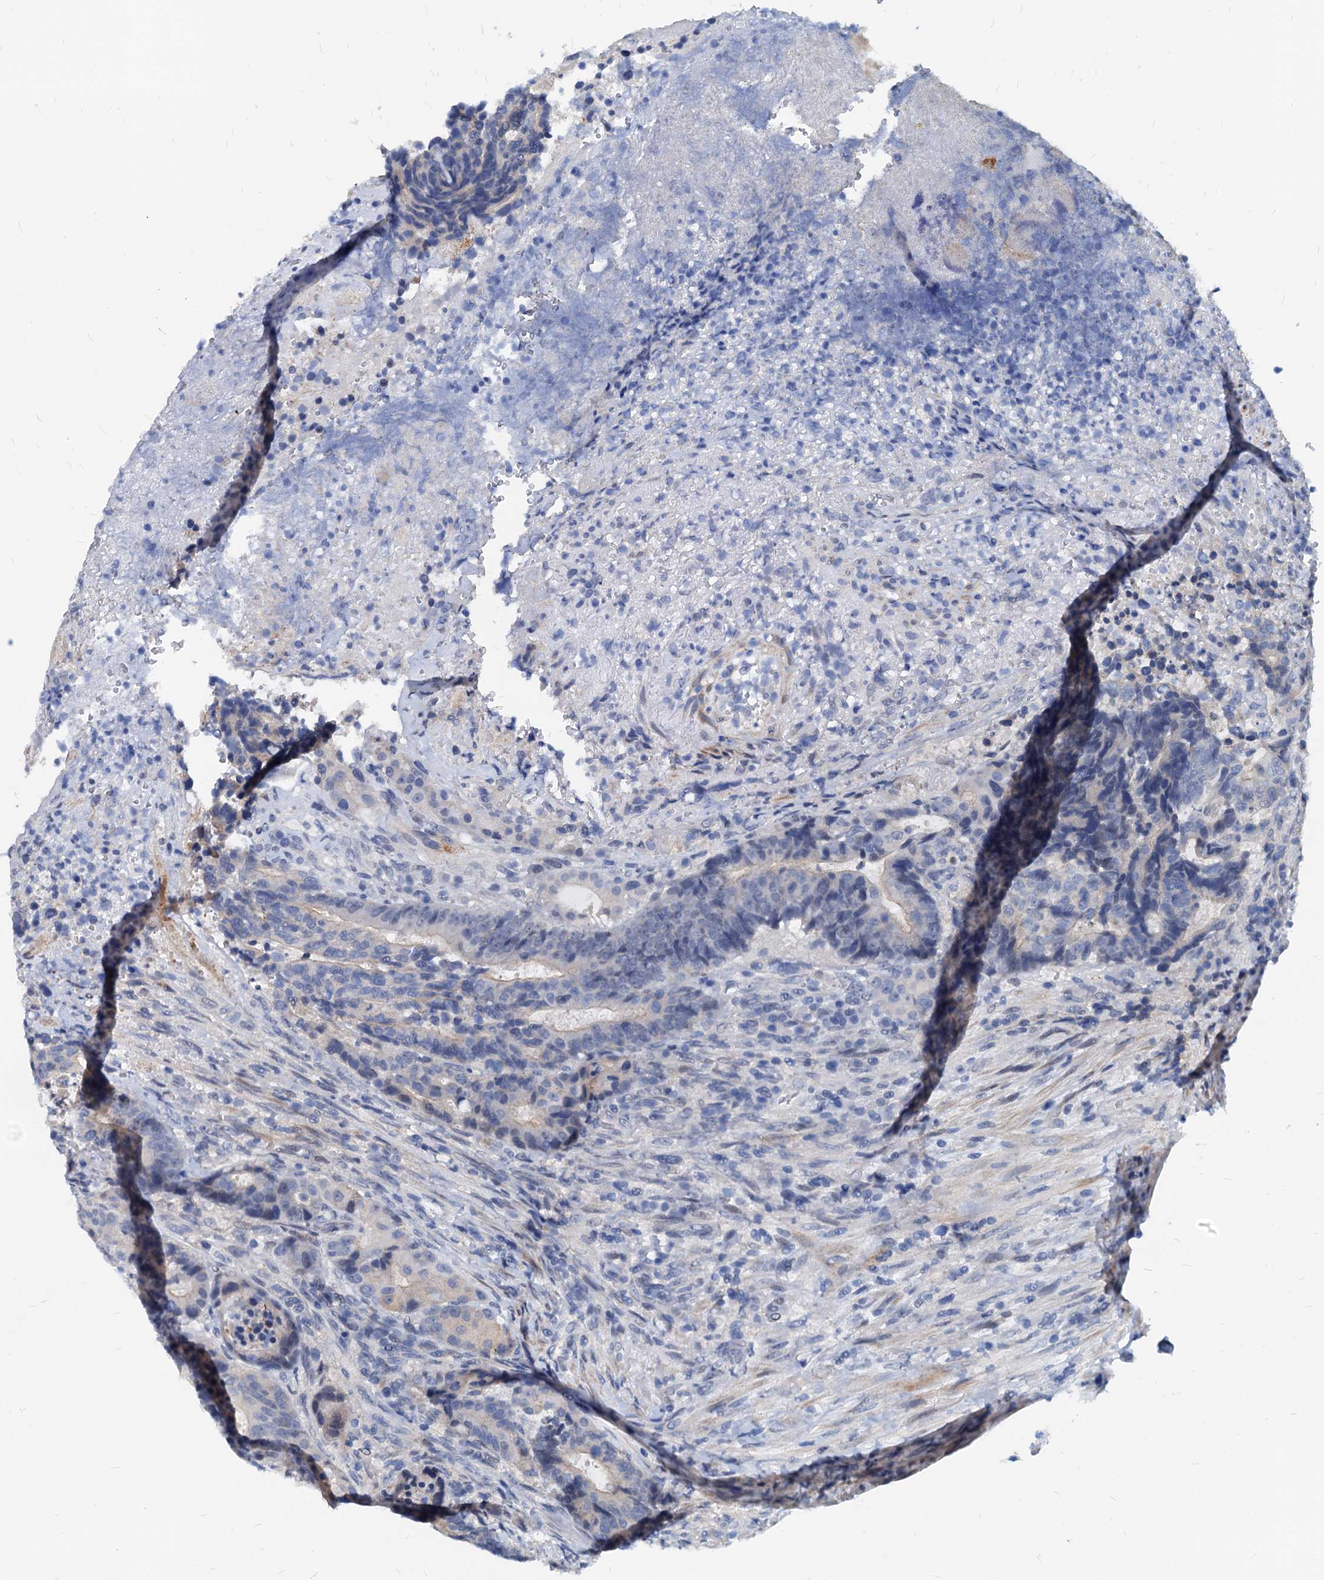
{"staining": {"intensity": "negative", "quantity": "none", "location": "none"}, "tissue": "colorectal cancer", "cell_type": "Tumor cells", "image_type": "cancer", "snomed": [{"axis": "morphology", "description": "Adenocarcinoma, NOS"}, {"axis": "topography", "description": "Rectum"}], "caption": "An image of colorectal adenocarcinoma stained for a protein shows no brown staining in tumor cells. Brightfield microscopy of immunohistochemistry stained with DAB (brown) and hematoxylin (blue), captured at high magnification.", "gene": "HSF2", "patient": {"sex": "male", "age": 69}}